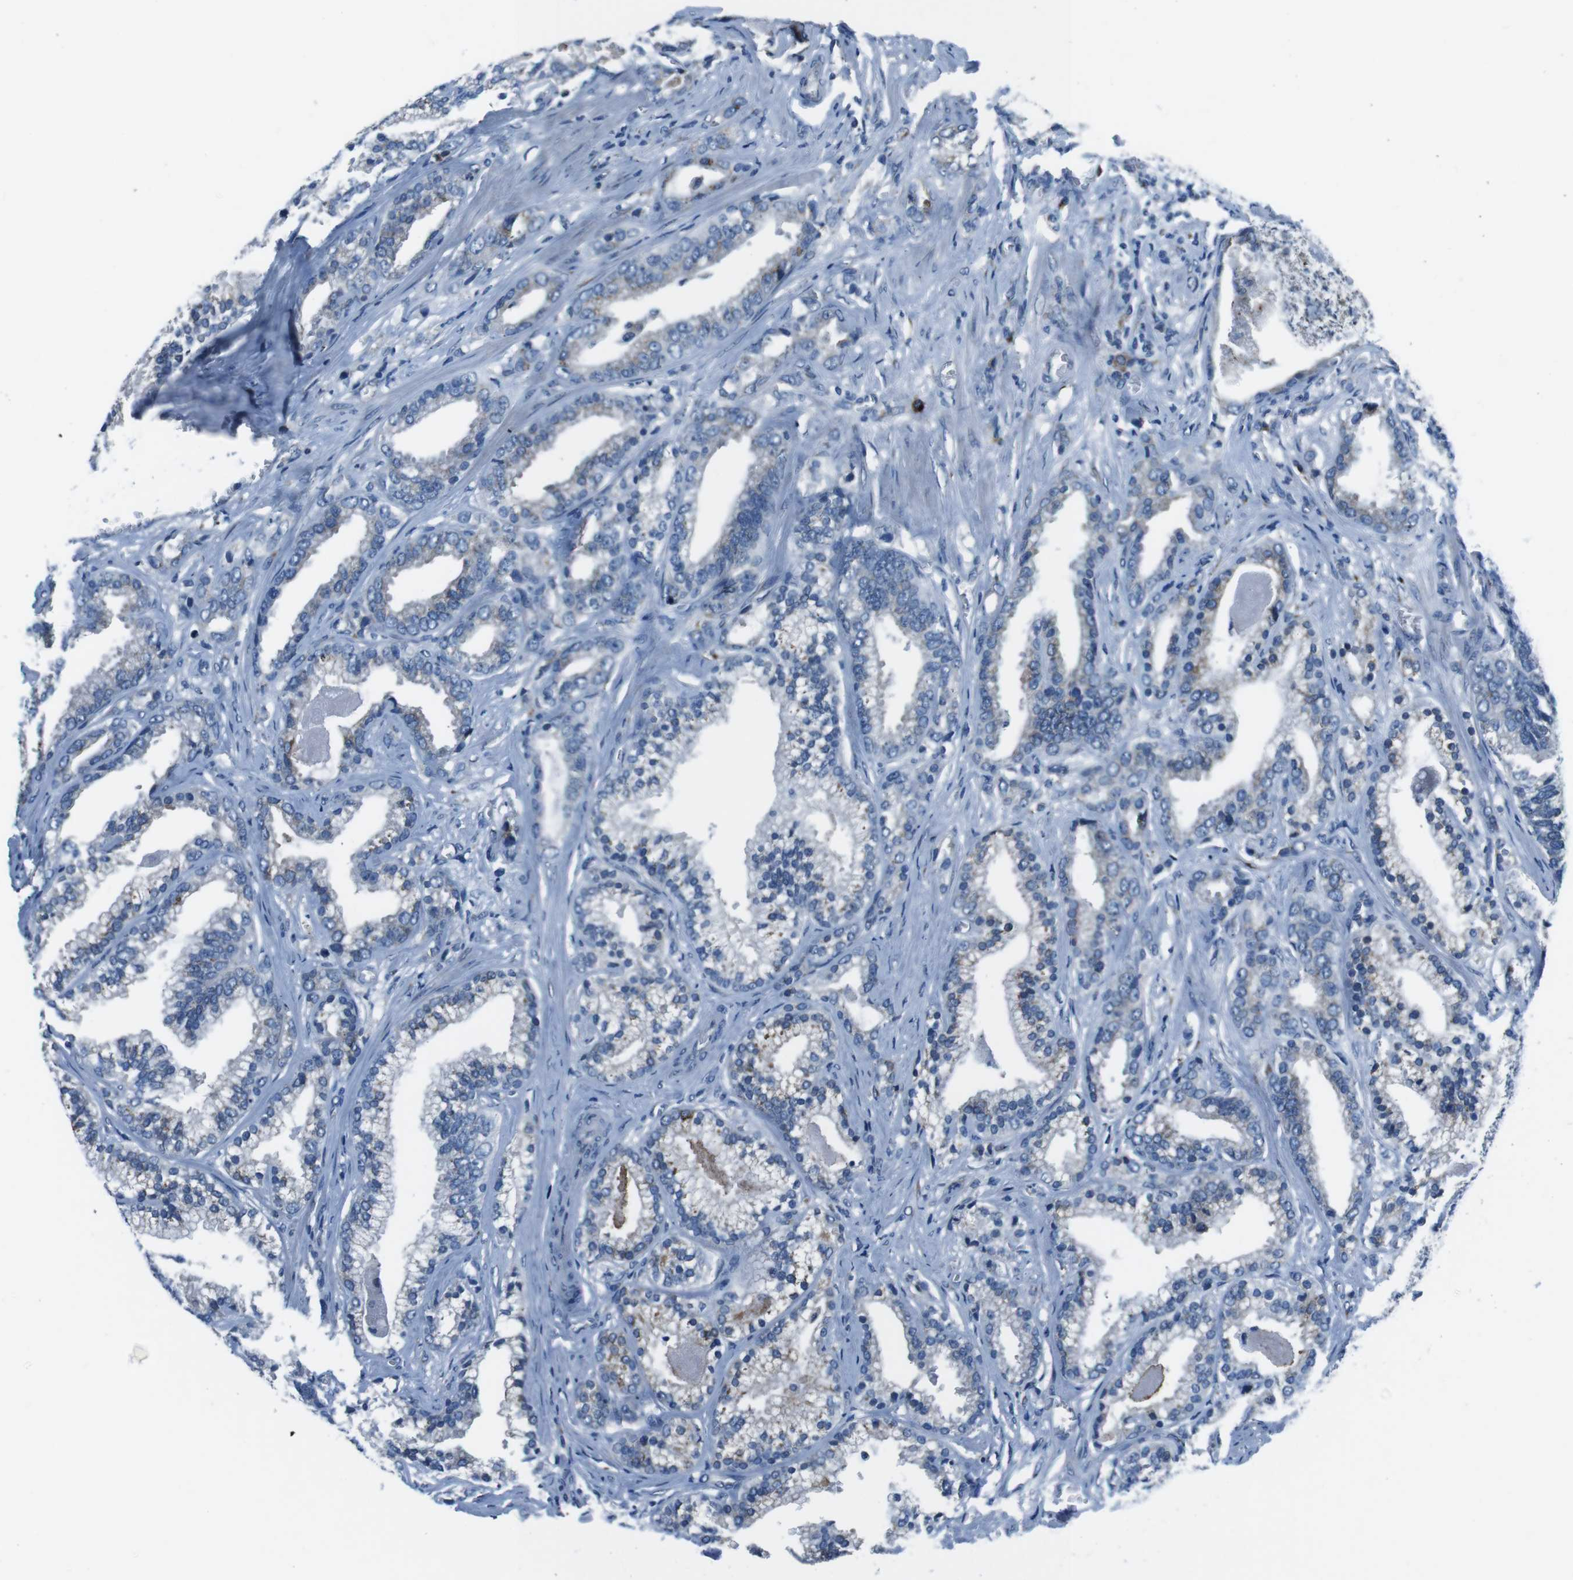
{"staining": {"intensity": "weak", "quantity": "<25%", "location": "cytoplasmic/membranous"}, "tissue": "prostate cancer", "cell_type": "Tumor cells", "image_type": "cancer", "snomed": [{"axis": "morphology", "description": "Adenocarcinoma, Low grade"}, {"axis": "topography", "description": "Prostate"}], "caption": "High power microscopy micrograph of an IHC image of prostate cancer (adenocarcinoma (low-grade)), revealing no significant expression in tumor cells.", "gene": "NUCB2", "patient": {"sex": "male", "age": 59}}